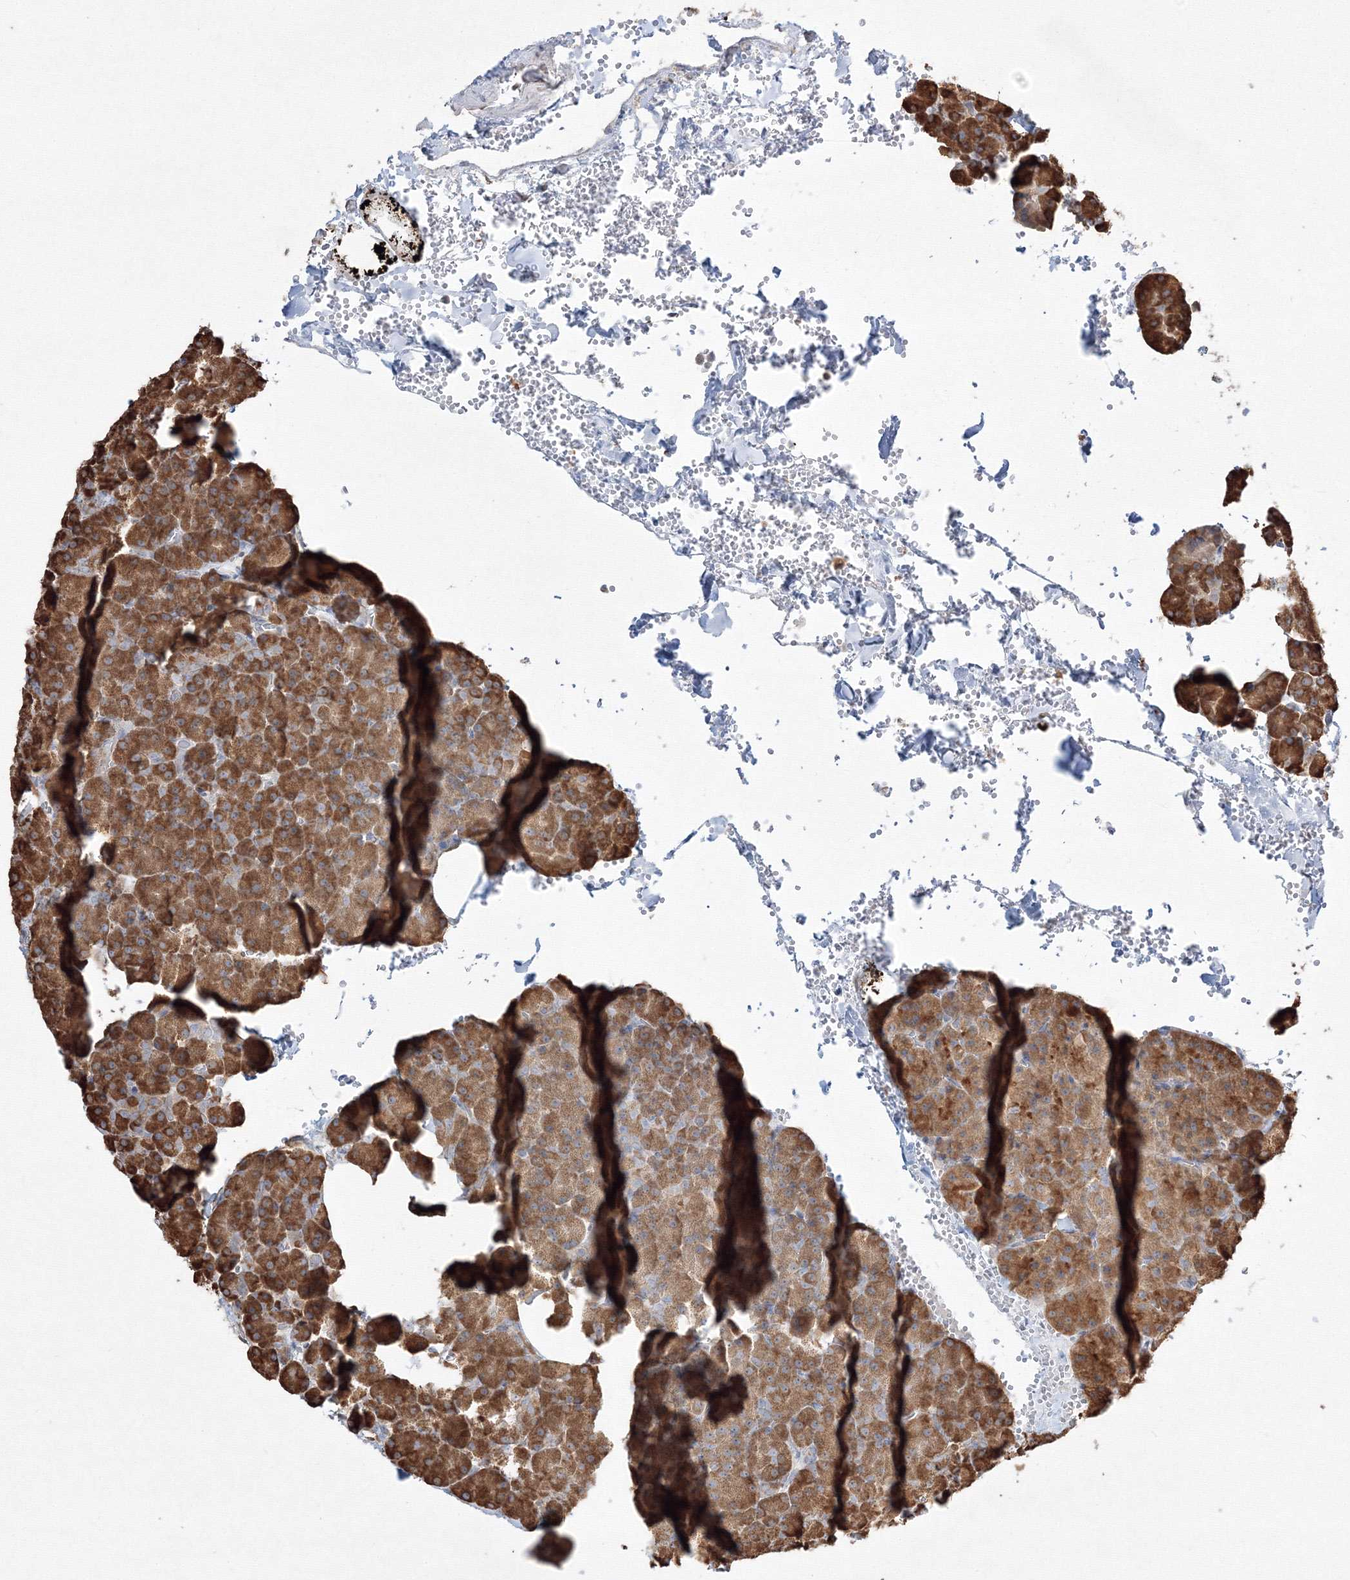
{"staining": {"intensity": "moderate", "quantity": ">75%", "location": "cytoplasmic/membranous"}, "tissue": "pancreas", "cell_type": "Exocrine glandular cells", "image_type": "normal", "snomed": [{"axis": "morphology", "description": "Normal tissue, NOS"}, {"axis": "morphology", "description": "Carcinoid, malignant, NOS"}, {"axis": "topography", "description": "Pancreas"}], "caption": "The immunohistochemical stain highlights moderate cytoplasmic/membranous positivity in exocrine glandular cells of benign pancreas.", "gene": "FBXL8", "patient": {"sex": "female", "age": 35}}